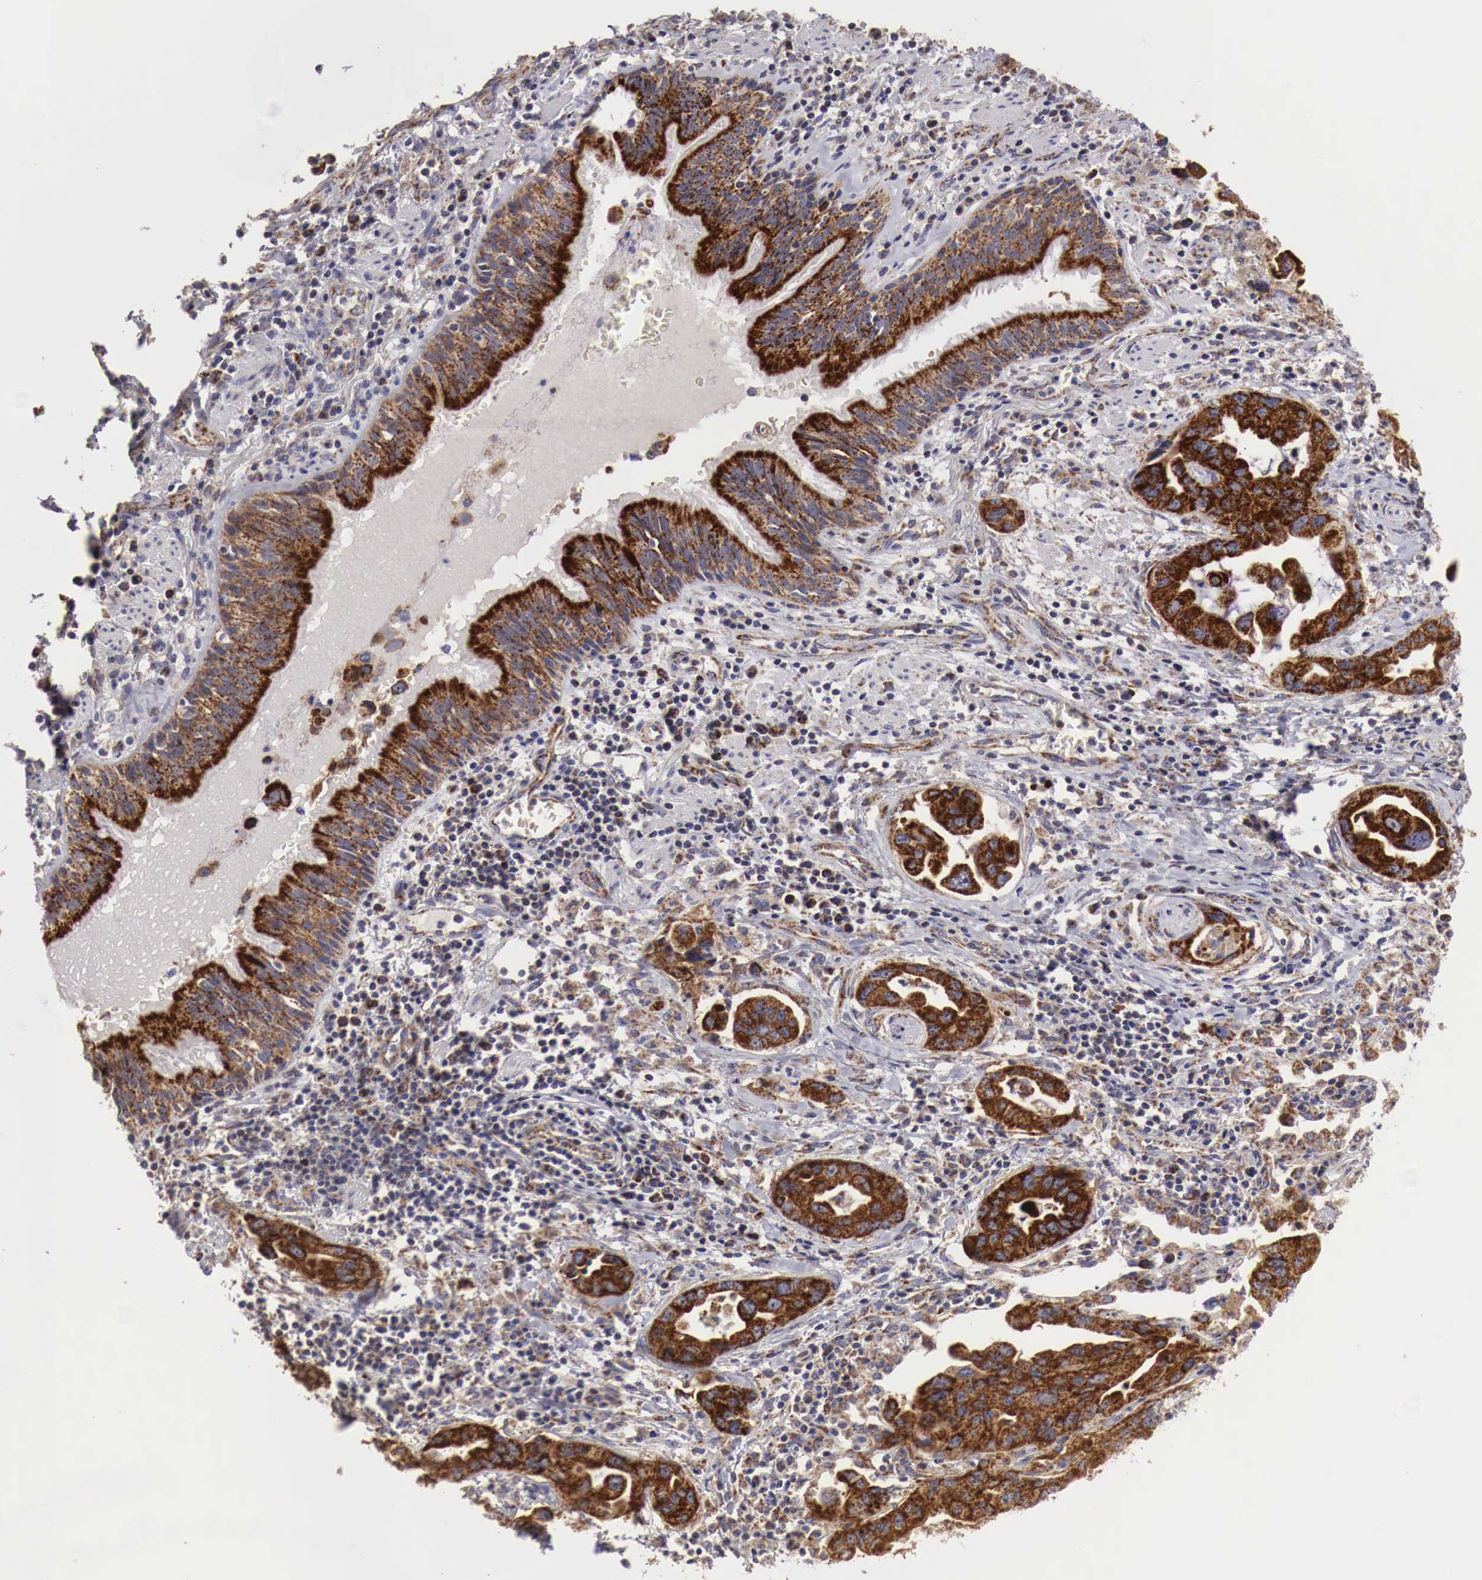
{"staining": {"intensity": "strong", "quantity": ">75%", "location": "cytoplasmic/membranous"}, "tissue": "lung cancer", "cell_type": "Tumor cells", "image_type": "cancer", "snomed": [{"axis": "morphology", "description": "Adenocarcinoma, NOS"}, {"axis": "topography", "description": "Lung"}], "caption": "Human lung cancer (adenocarcinoma) stained with a protein marker displays strong staining in tumor cells.", "gene": "XPNPEP3", "patient": {"sex": "male", "age": 64}}